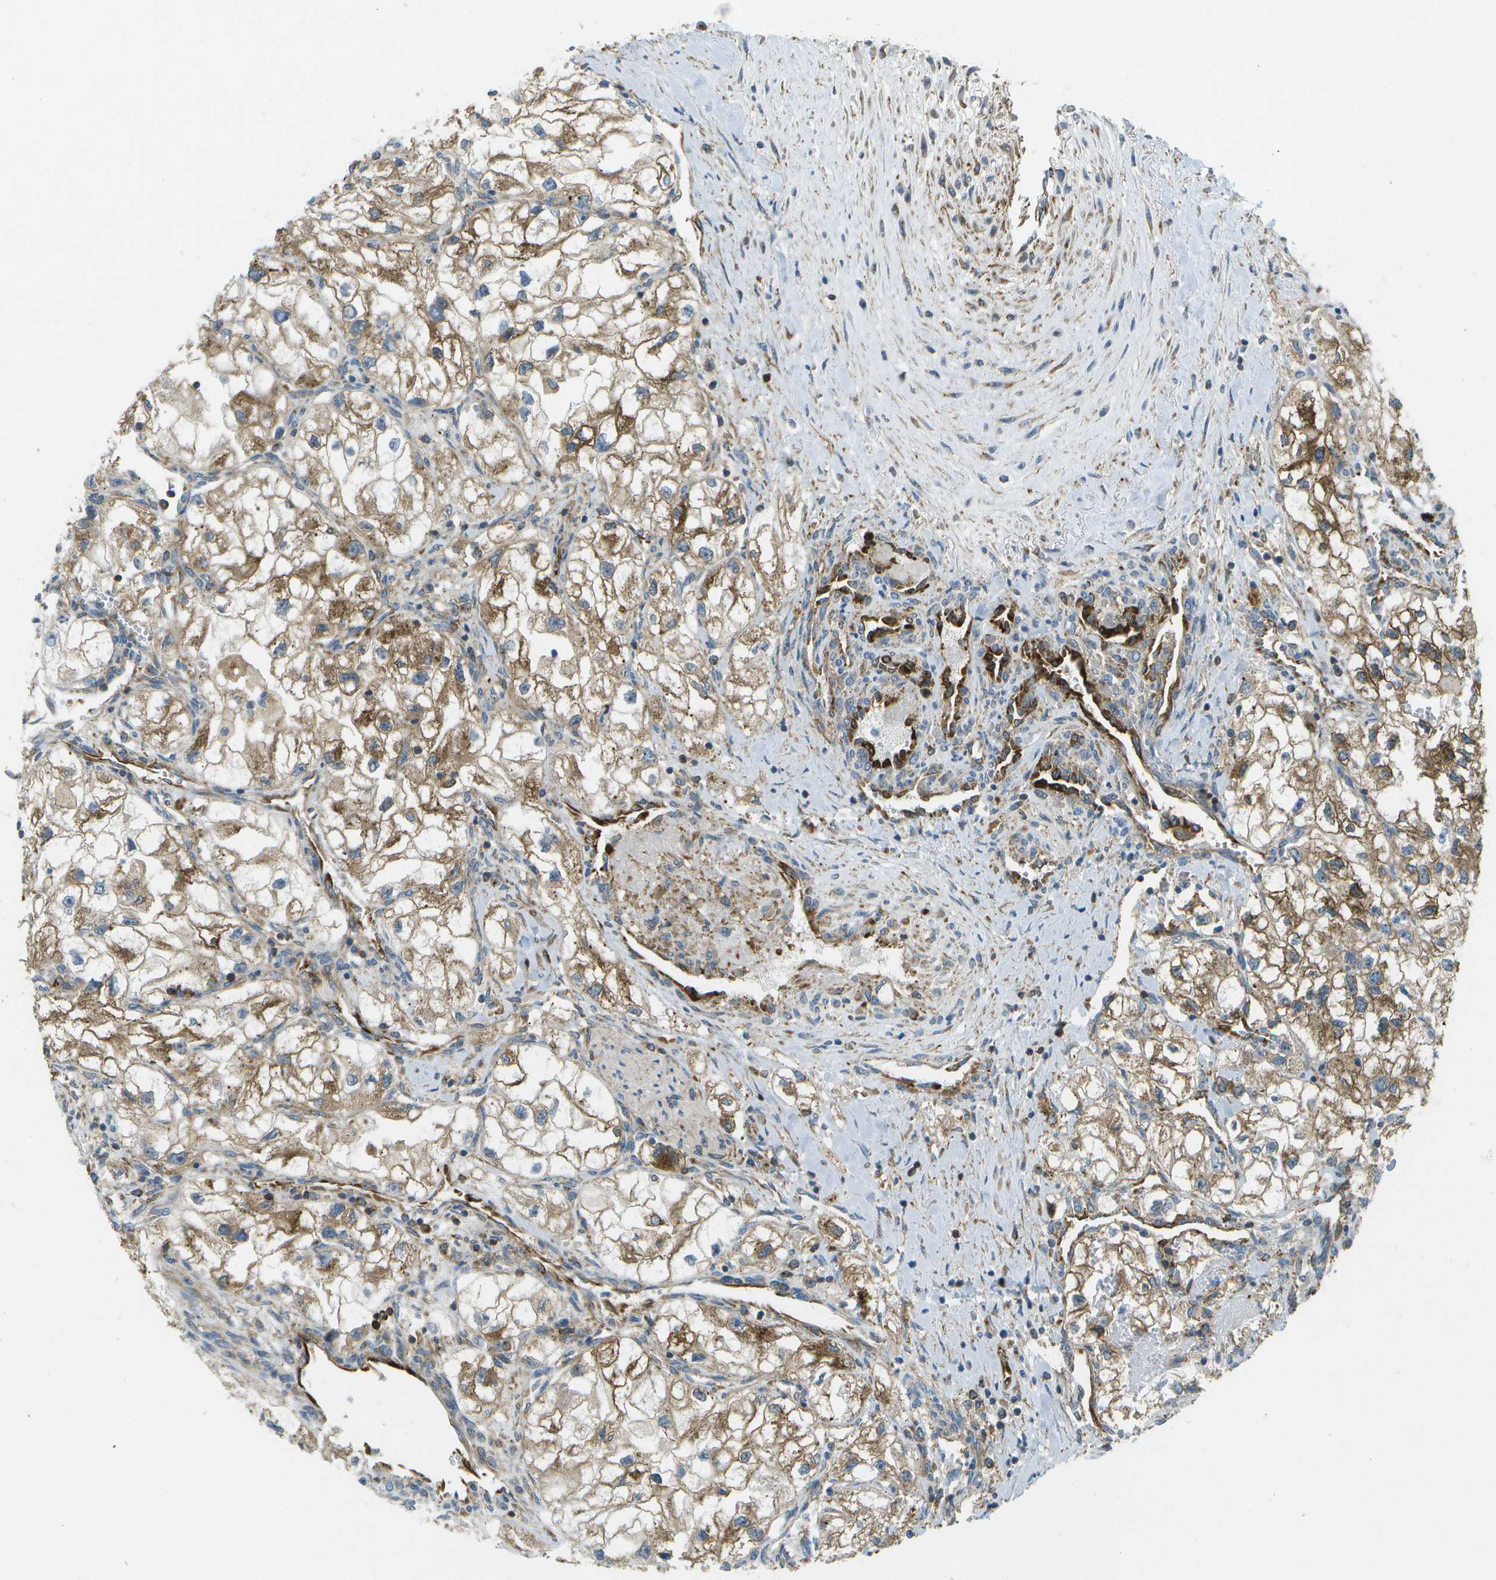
{"staining": {"intensity": "moderate", "quantity": ">75%", "location": "cytoplasmic/membranous"}, "tissue": "renal cancer", "cell_type": "Tumor cells", "image_type": "cancer", "snomed": [{"axis": "morphology", "description": "Adenocarcinoma, NOS"}, {"axis": "topography", "description": "Kidney"}], "caption": "Renal adenocarcinoma stained with a protein marker shows moderate staining in tumor cells.", "gene": "WNK2", "patient": {"sex": "female", "age": 70}}